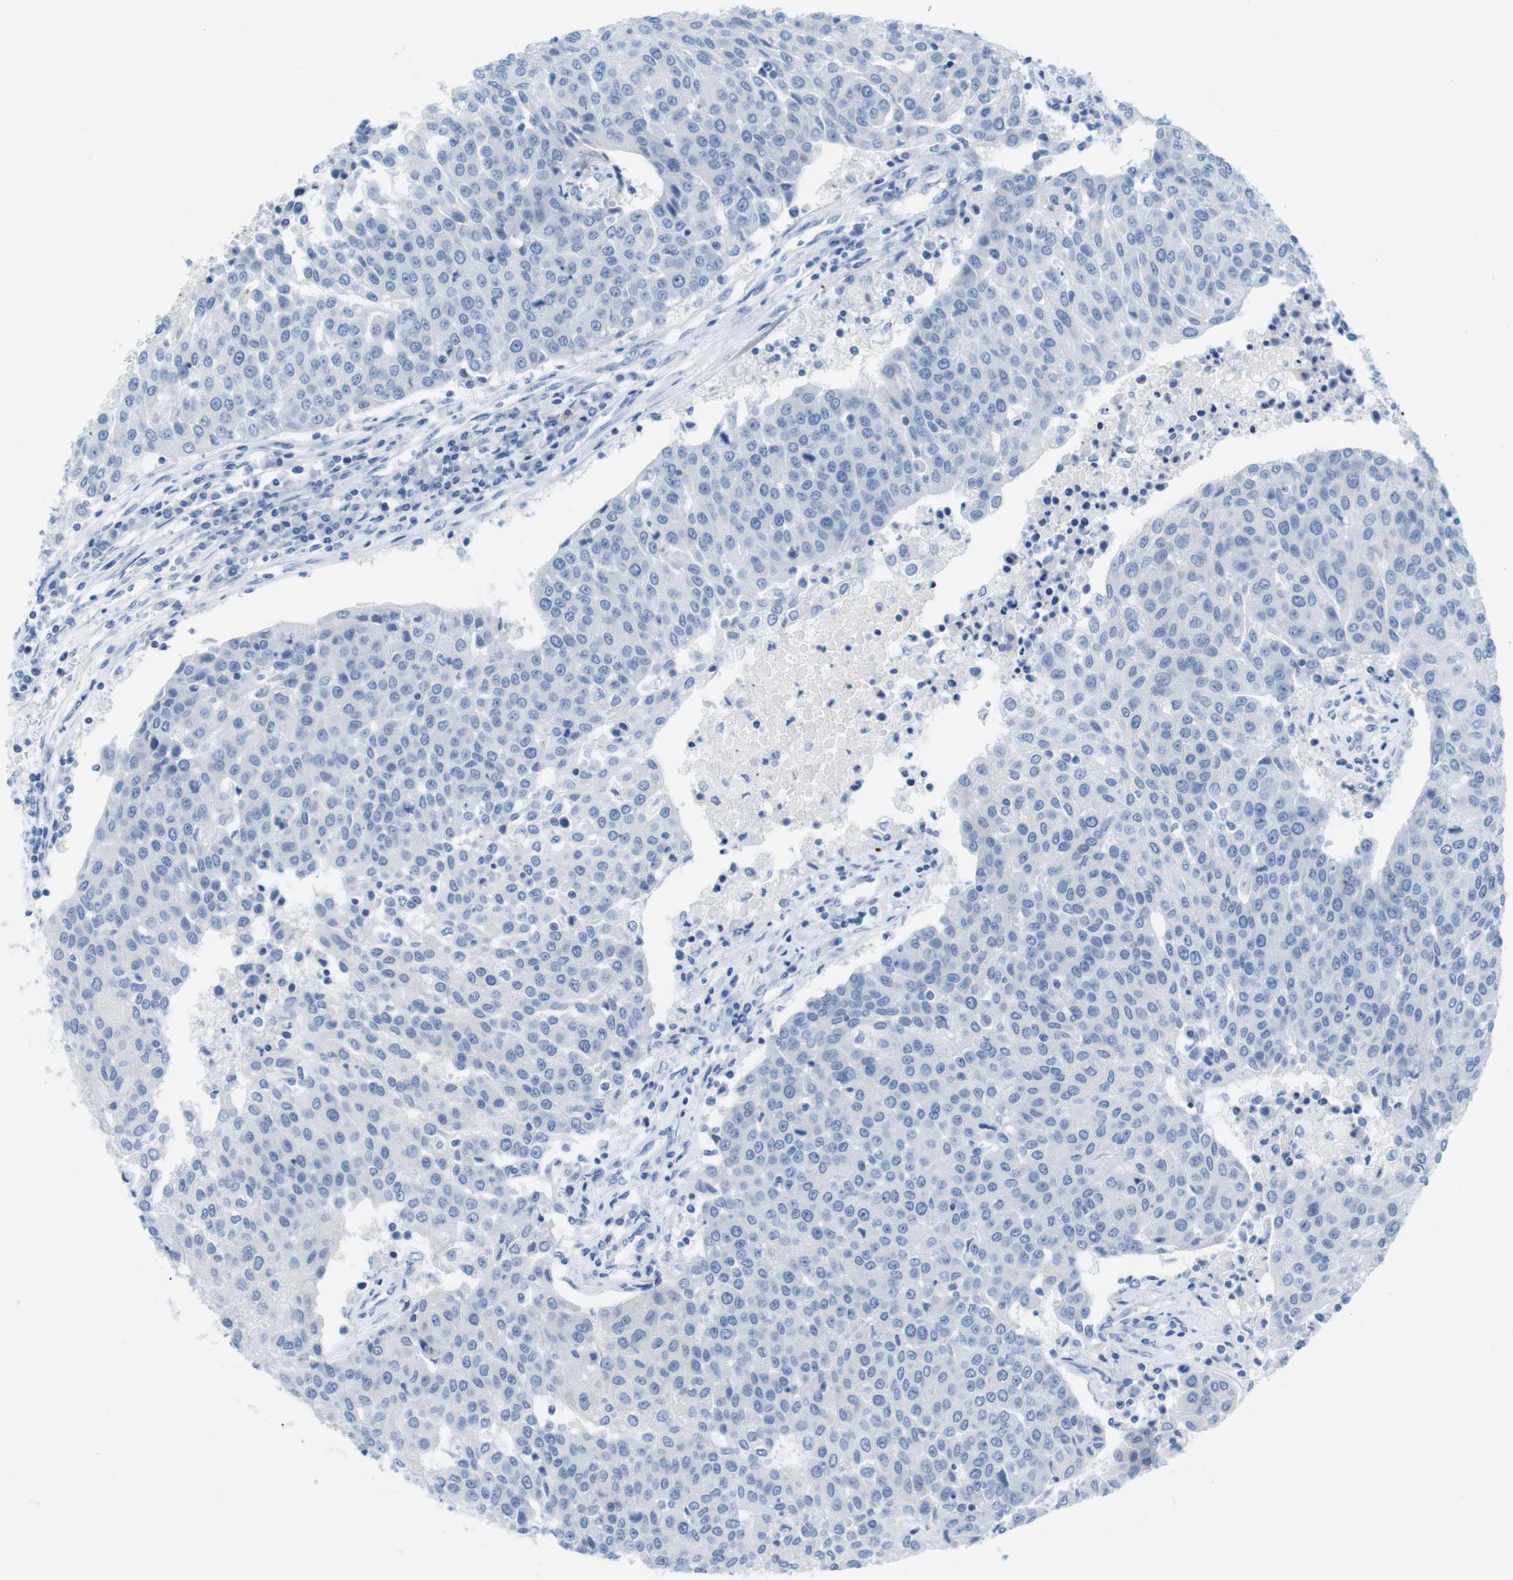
{"staining": {"intensity": "negative", "quantity": "none", "location": "none"}, "tissue": "urothelial cancer", "cell_type": "Tumor cells", "image_type": "cancer", "snomed": [{"axis": "morphology", "description": "Urothelial carcinoma, High grade"}, {"axis": "topography", "description": "Urinary bladder"}], "caption": "Tumor cells show no significant protein staining in urothelial cancer. (Brightfield microscopy of DAB (3,3'-diaminobenzidine) IHC at high magnification).", "gene": "GAP43", "patient": {"sex": "female", "age": 85}}